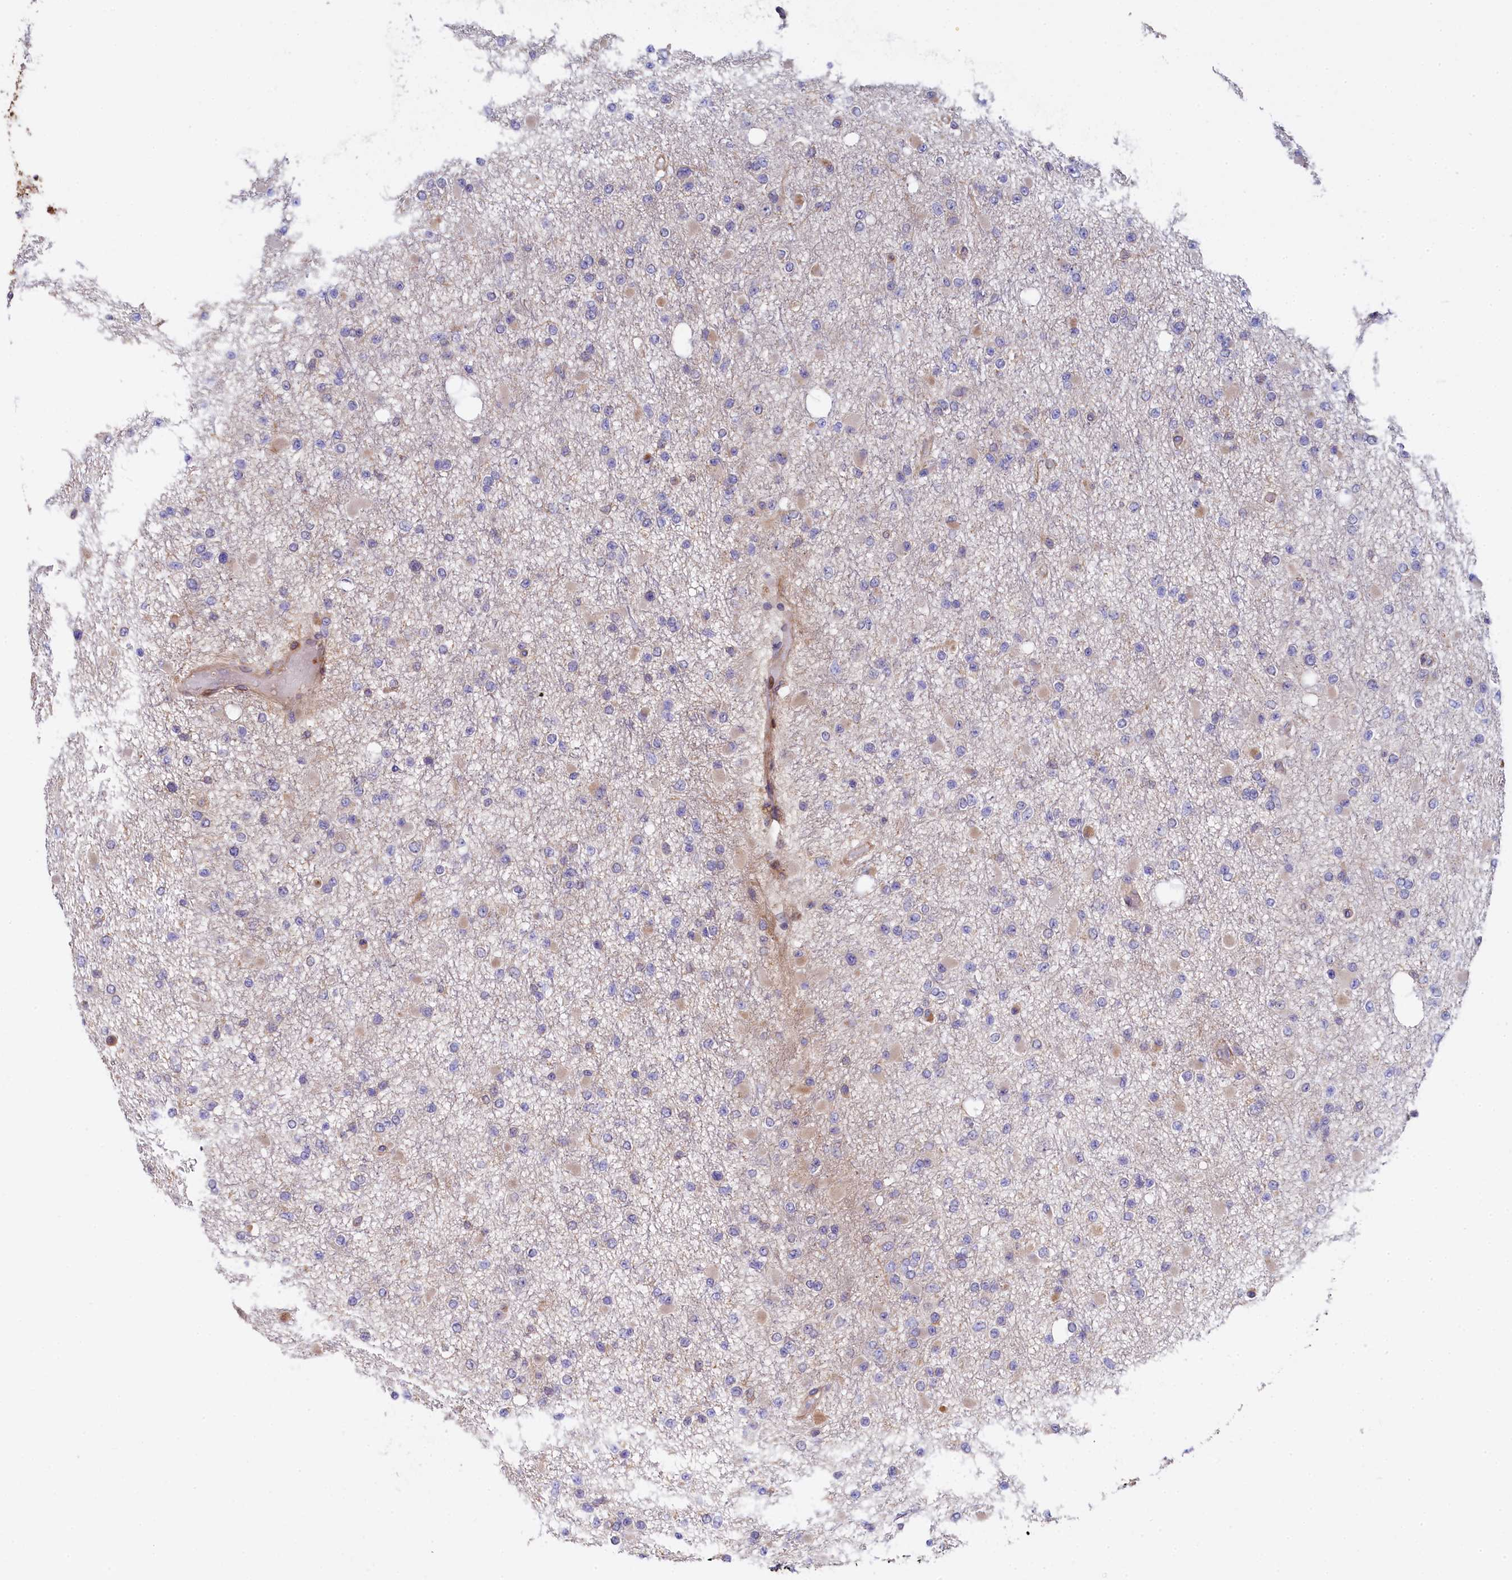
{"staining": {"intensity": "negative", "quantity": "none", "location": "none"}, "tissue": "glioma", "cell_type": "Tumor cells", "image_type": "cancer", "snomed": [{"axis": "morphology", "description": "Glioma, malignant, Low grade"}, {"axis": "topography", "description": "Brain"}], "caption": "Immunohistochemical staining of glioma shows no significant positivity in tumor cells.", "gene": "TGDS", "patient": {"sex": "female", "age": 22}}